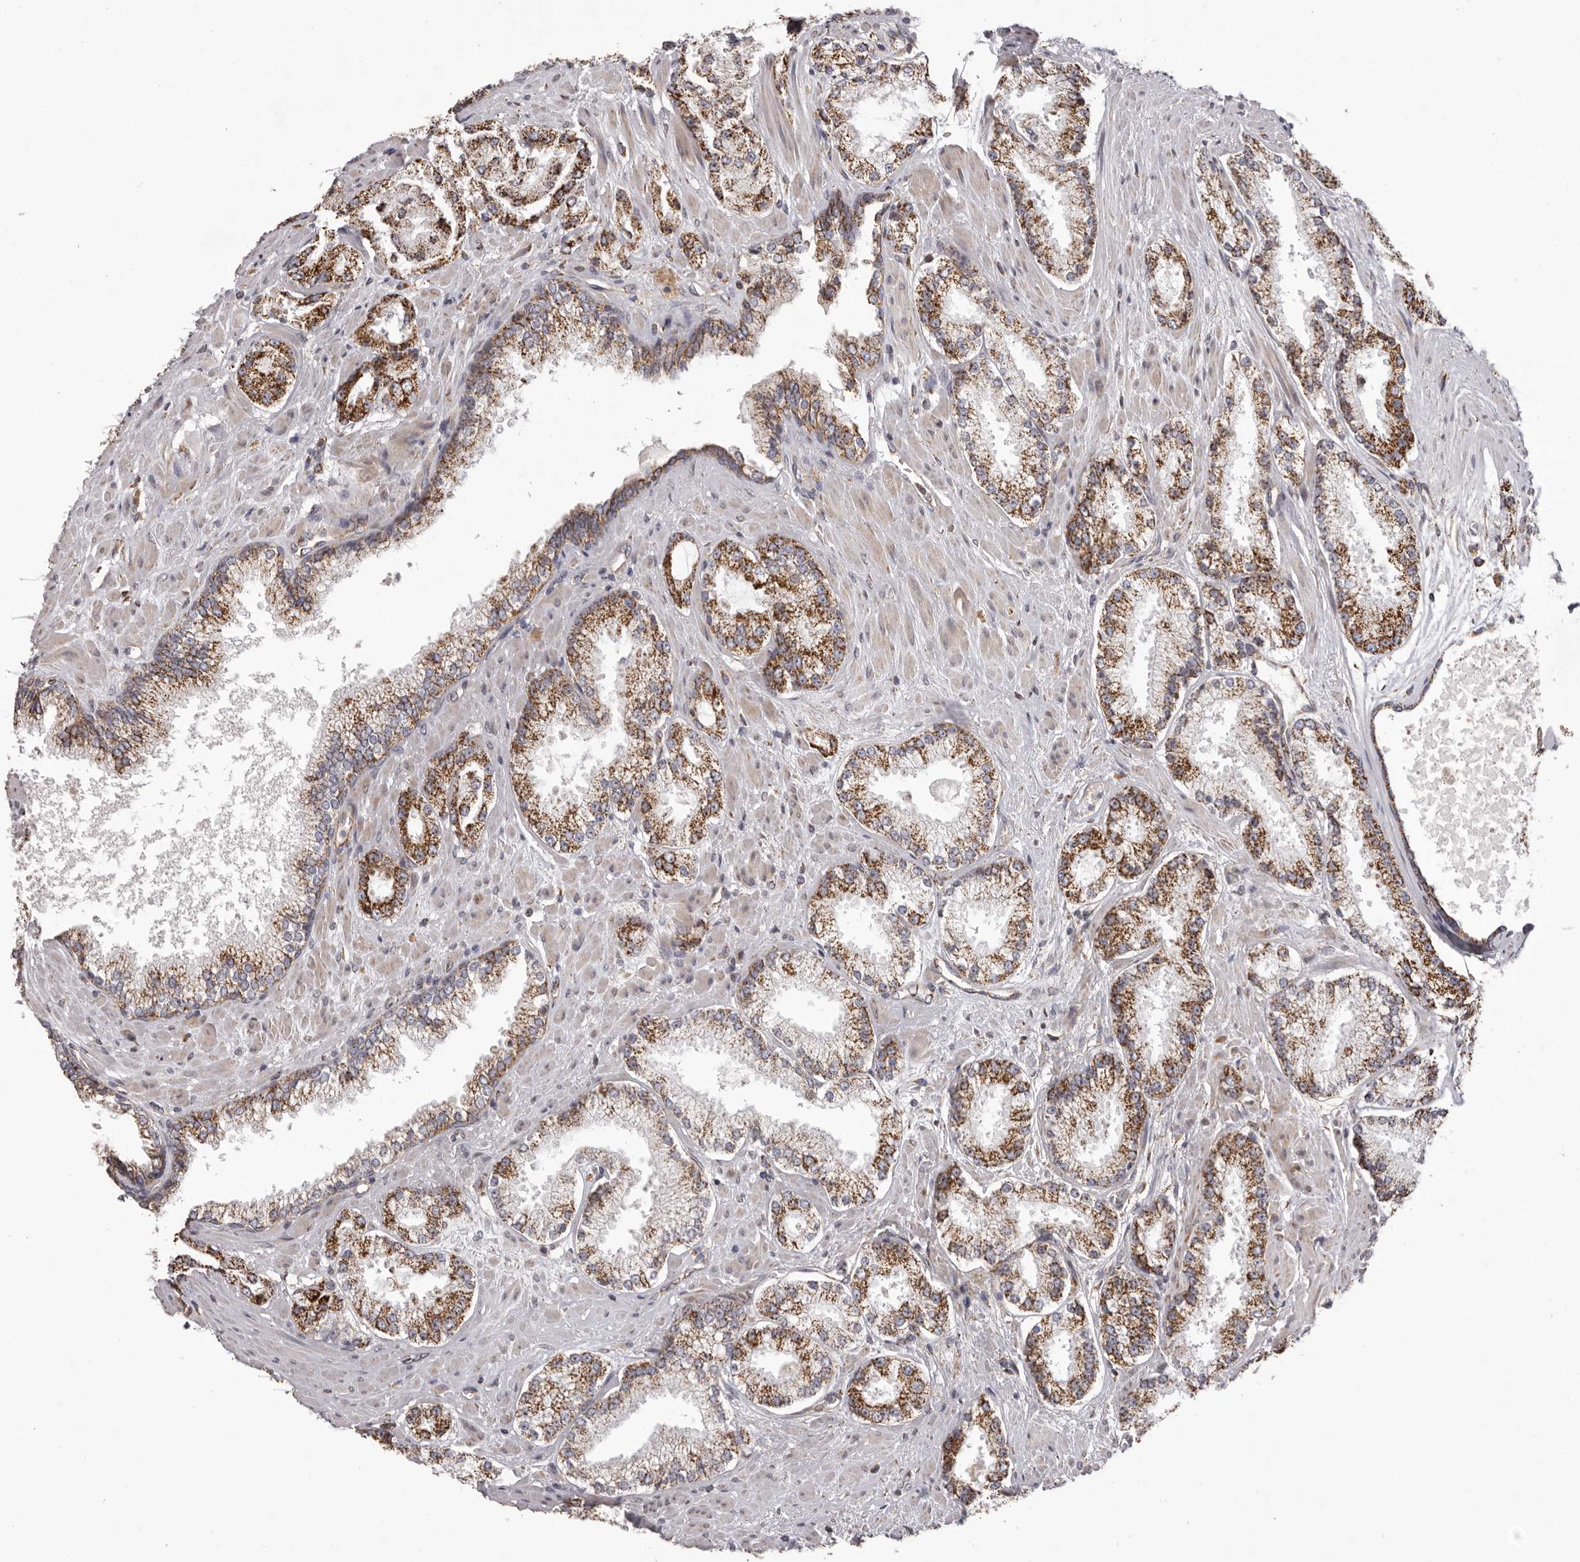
{"staining": {"intensity": "strong", "quantity": ">75%", "location": "cytoplasmic/membranous"}, "tissue": "prostate cancer", "cell_type": "Tumor cells", "image_type": "cancer", "snomed": [{"axis": "morphology", "description": "Adenocarcinoma, High grade"}, {"axis": "topography", "description": "Prostate"}], "caption": "The photomicrograph exhibits staining of prostate adenocarcinoma (high-grade), revealing strong cytoplasmic/membranous protein staining (brown color) within tumor cells. (DAB (3,3'-diaminobenzidine) IHC, brown staining for protein, blue staining for nuclei).", "gene": "CHRM2", "patient": {"sex": "male", "age": 73}}